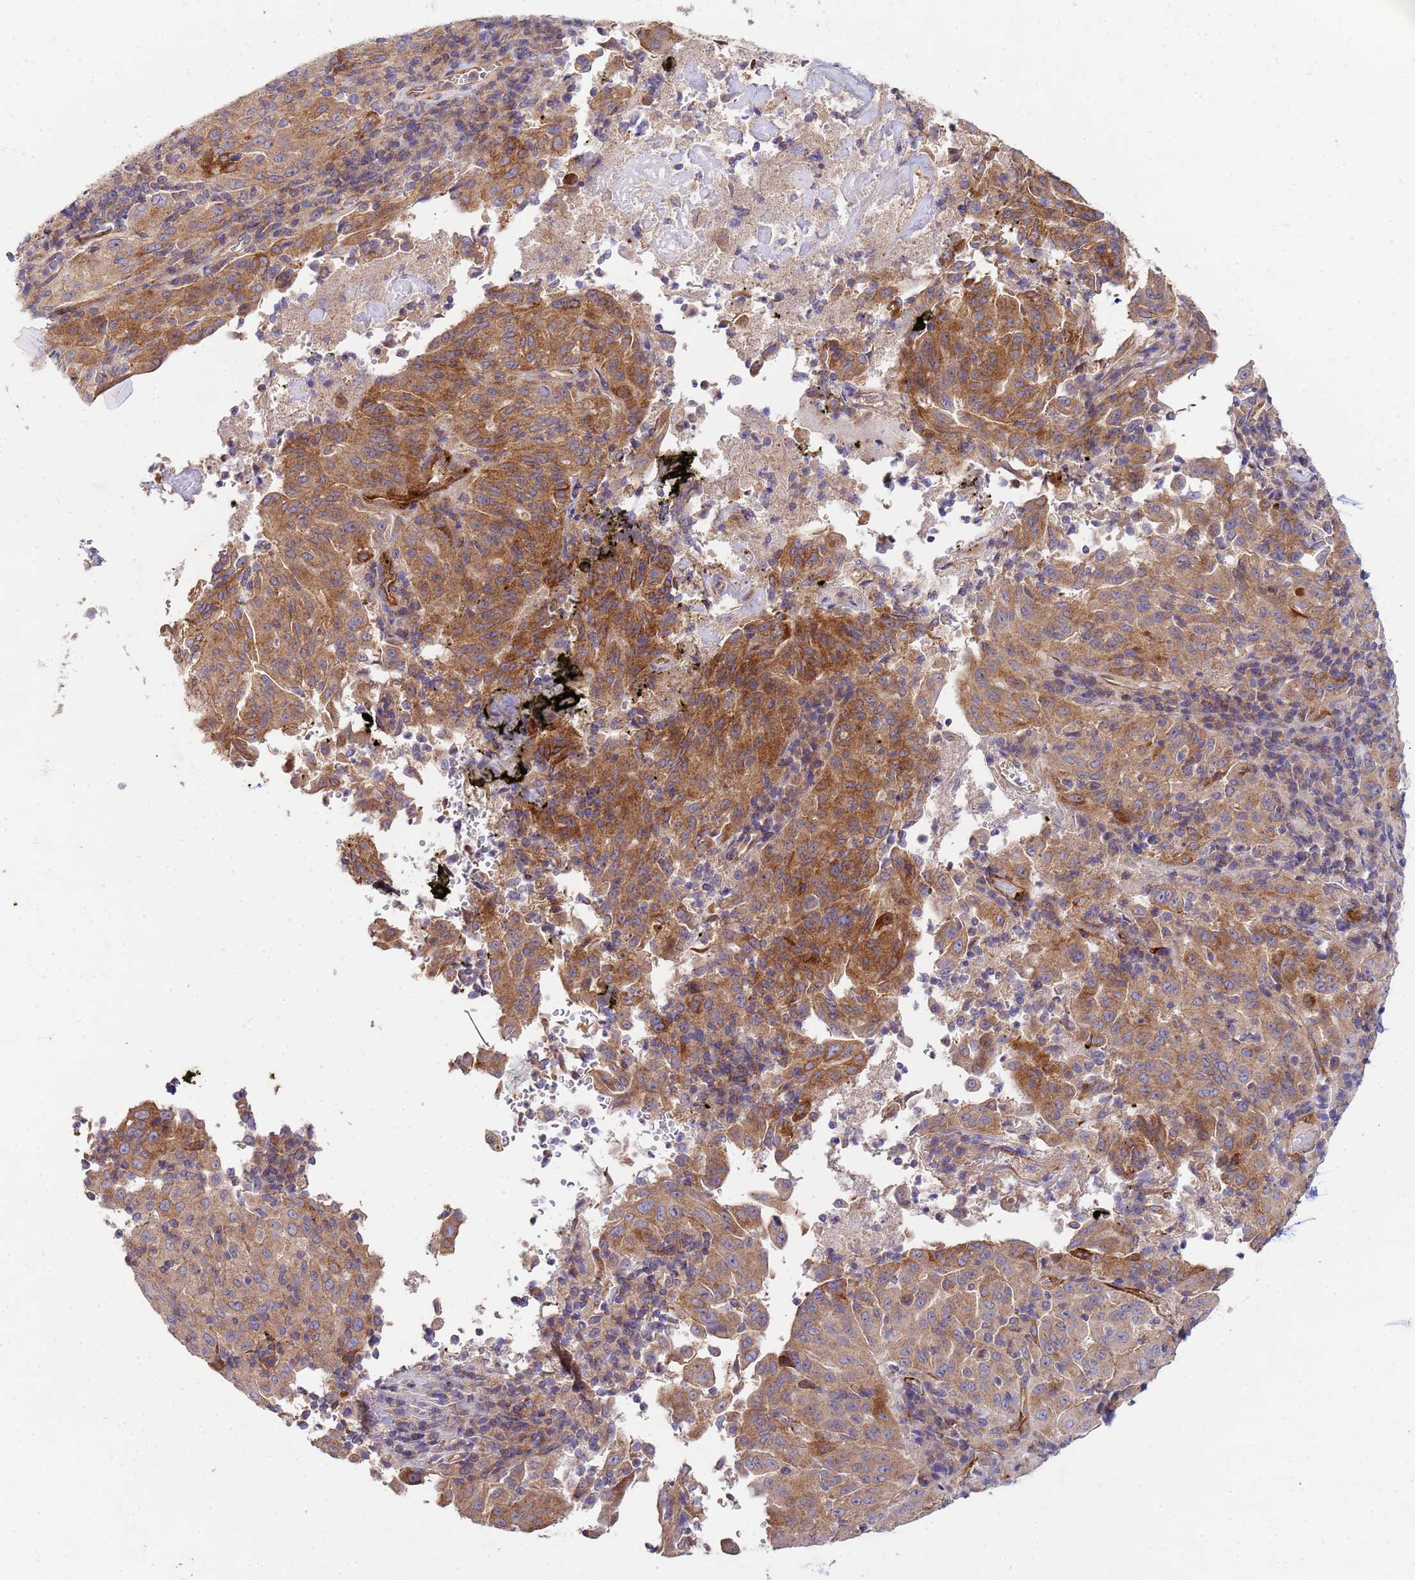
{"staining": {"intensity": "moderate", "quantity": ">75%", "location": "cytoplasmic/membranous"}, "tissue": "pancreatic cancer", "cell_type": "Tumor cells", "image_type": "cancer", "snomed": [{"axis": "morphology", "description": "Adenocarcinoma, NOS"}, {"axis": "topography", "description": "Pancreas"}], "caption": "There is medium levels of moderate cytoplasmic/membranous positivity in tumor cells of pancreatic adenocarcinoma, as demonstrated by immunohistochemical staining (brown color).", "gene": "CDC34", "patient": {"sex": "male", "age": 63}}